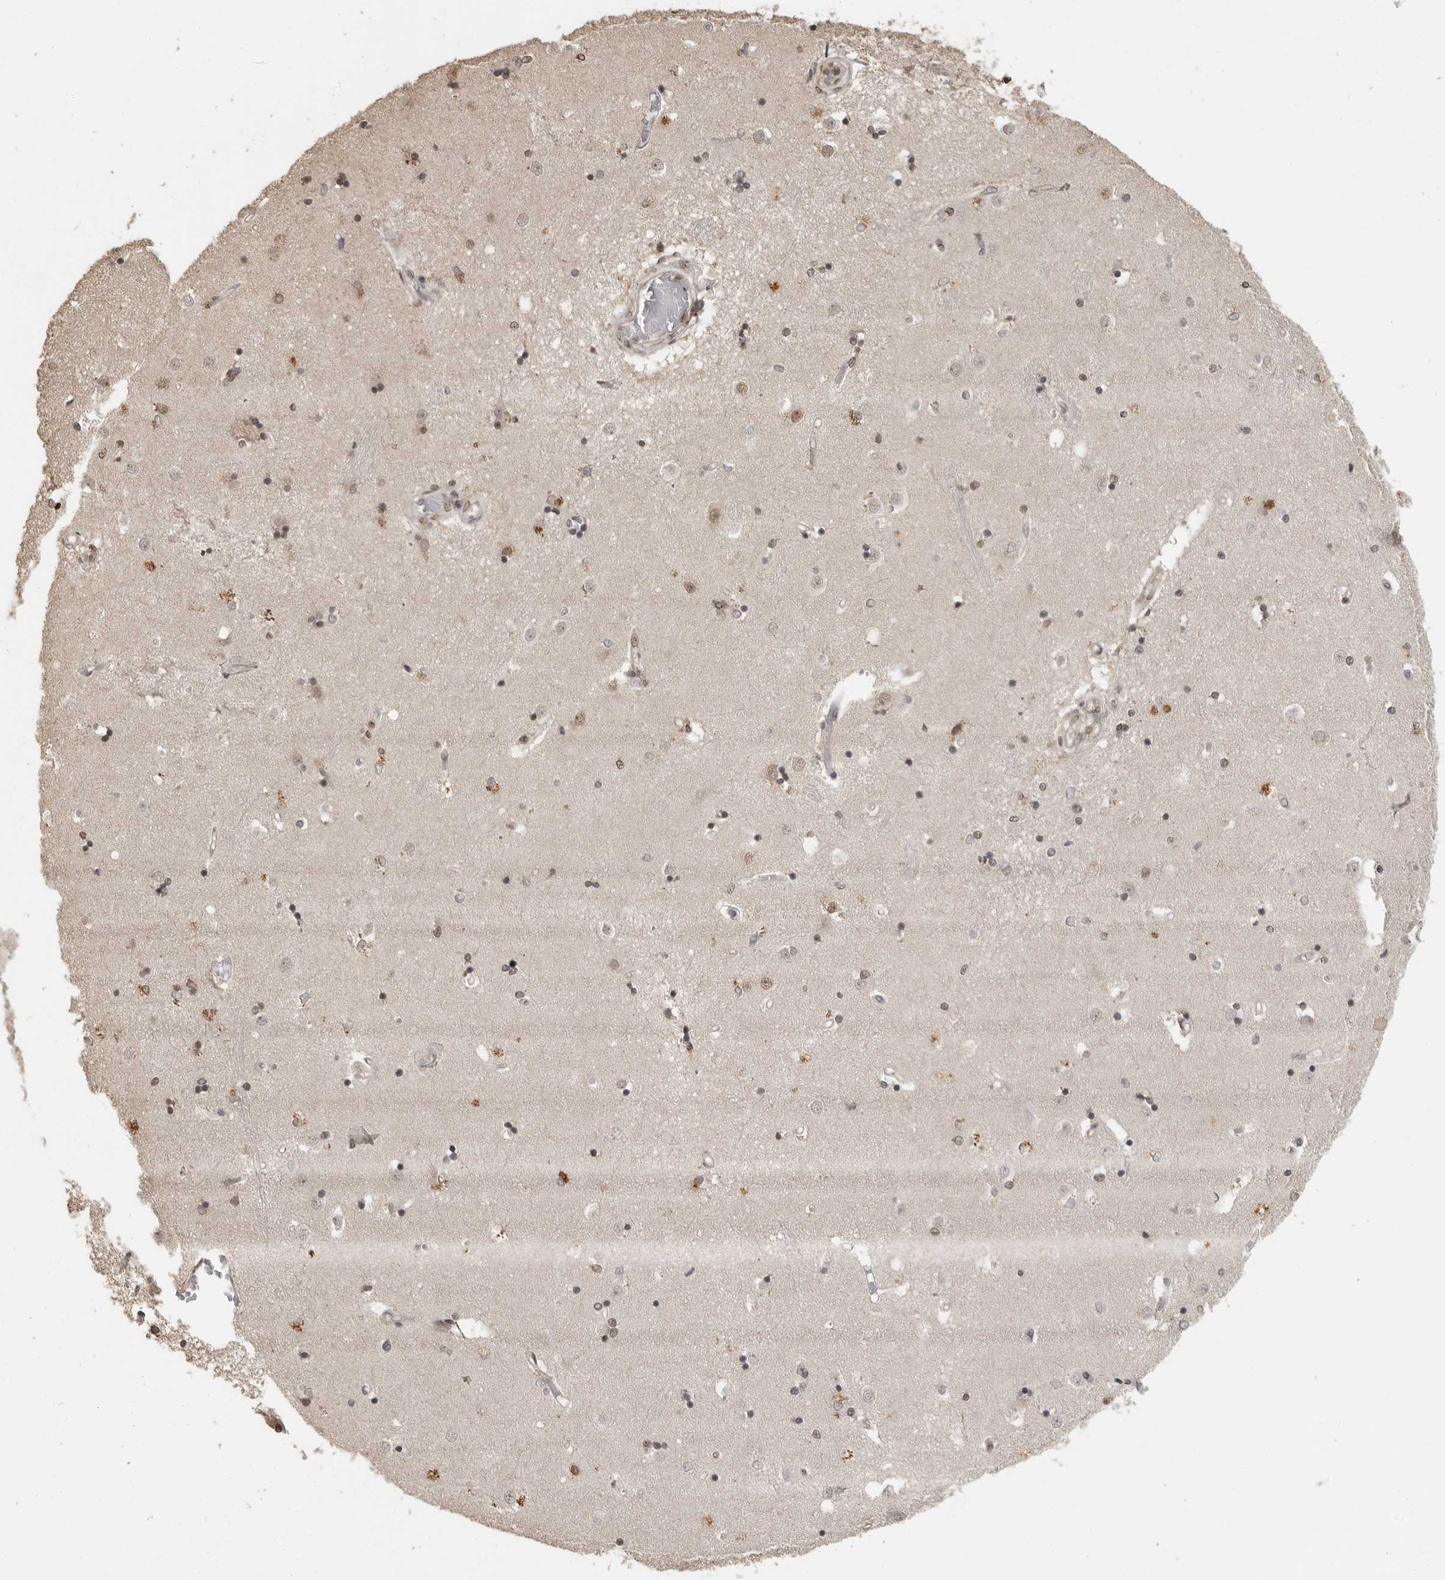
{"staining": {"intensity": "moderate", "quantity": "25%-75%", "location": "nuclear"}, "tissue": "caudate", "cell_type": "Glial cells", "image_type": "normal", "snomed": [{"axis": "morphology", "description": "Normal tissue, NOS"}, {"axis": "topography", "description": "Lateral ventricle wall"}], "caption": "This is a histology image of immunohistochemistry staining of normal caudate, which shows moderate expression in the nuclear of glial cells.", "gene": "CLOCK", "patient": {"sex": "male", "age": 45}}